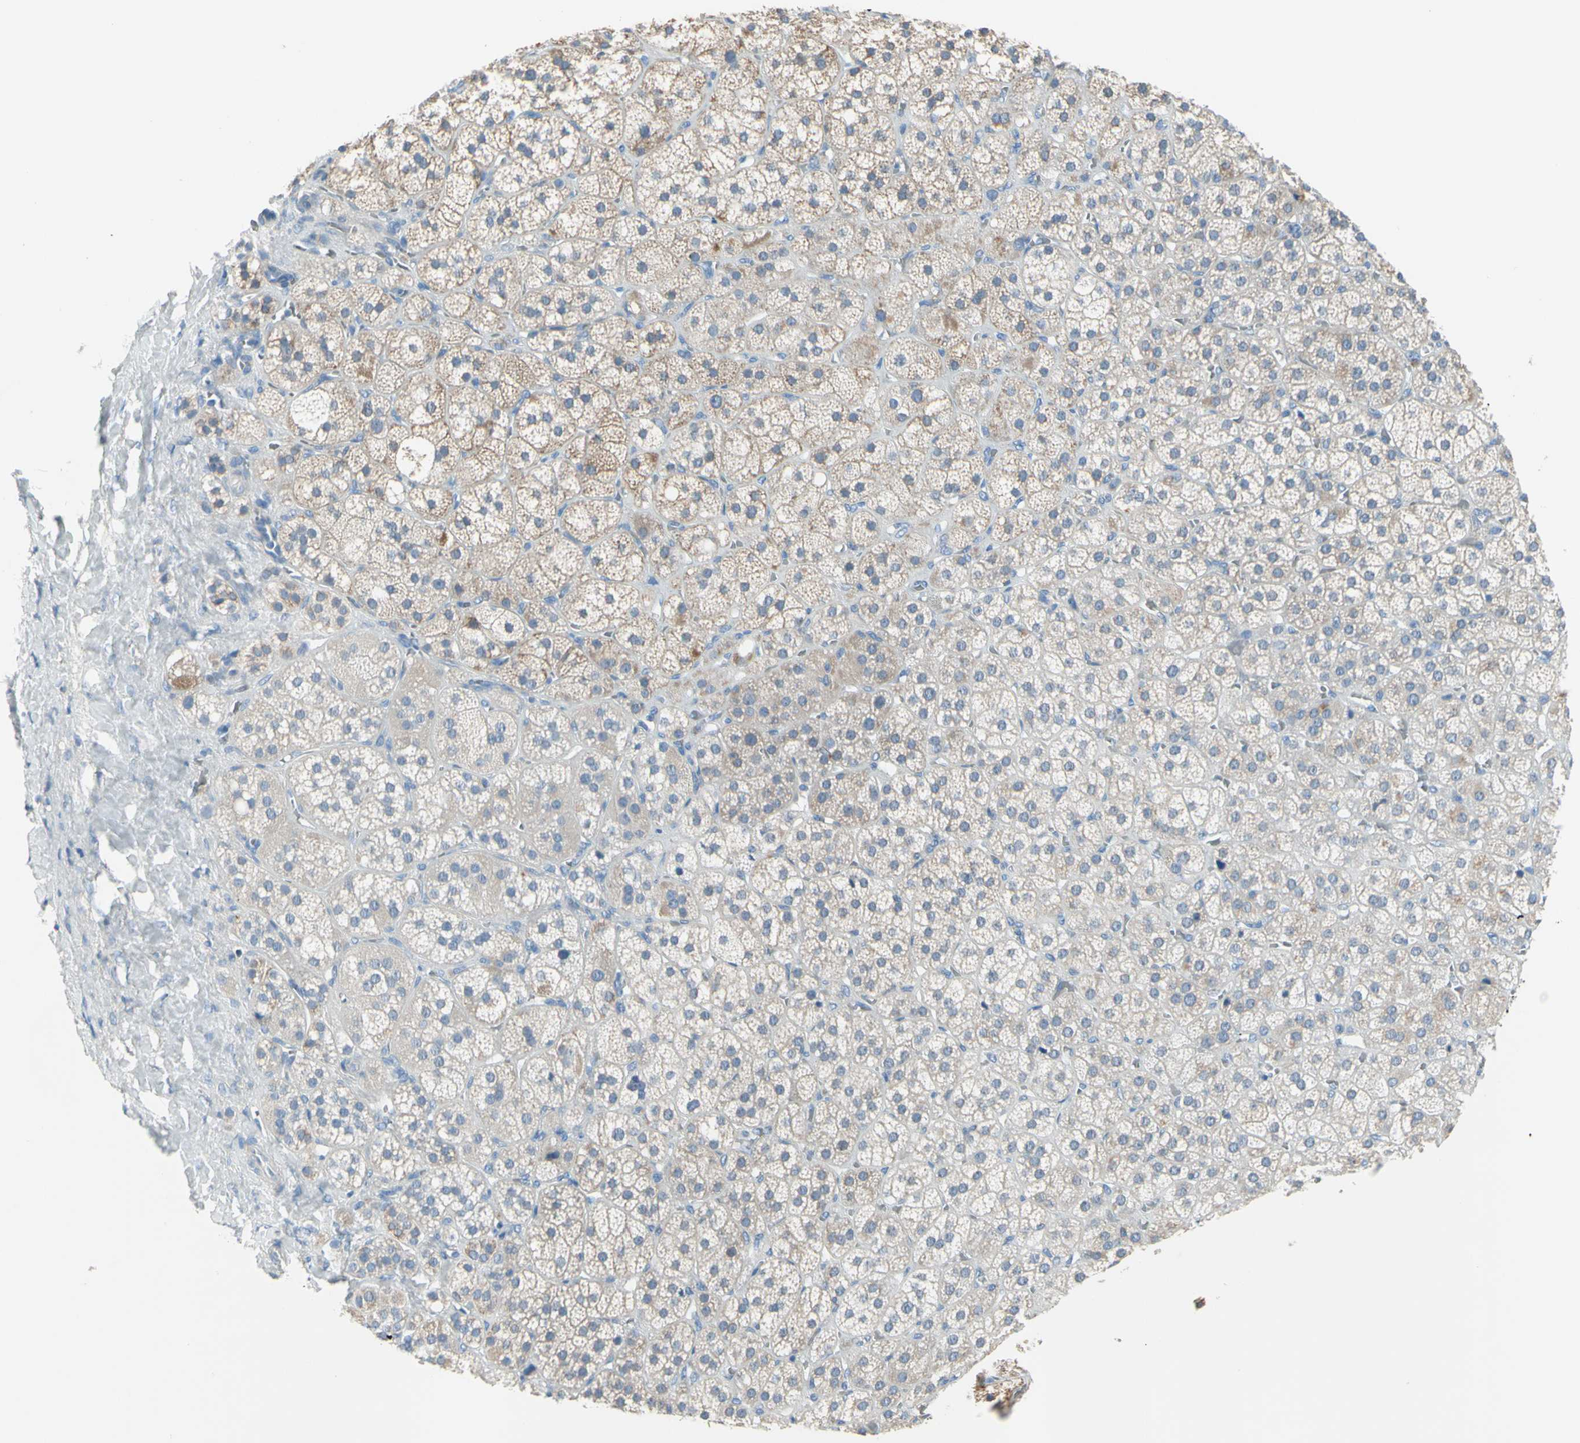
{"staining": {"intensity": "weak", "quantity": ">75%", "location": "cytoplasmic/membranous"}, "tissue": "adrenal gland", "cell_type": "Glandular cells", "image_type": "normal", "snomed": [{"axis": "morphology", "description": "Normal tissue, NOS"}, {"axis": "topography", "description": "Adrenal gland"}], "caption": "The immunohistochemical stain shows weak cytoplasmic/membranous positivity in glandular cells of unremarkable adrenal gland.", "gene": "MFF", "patient": {"sex": "female", "age": 71}}